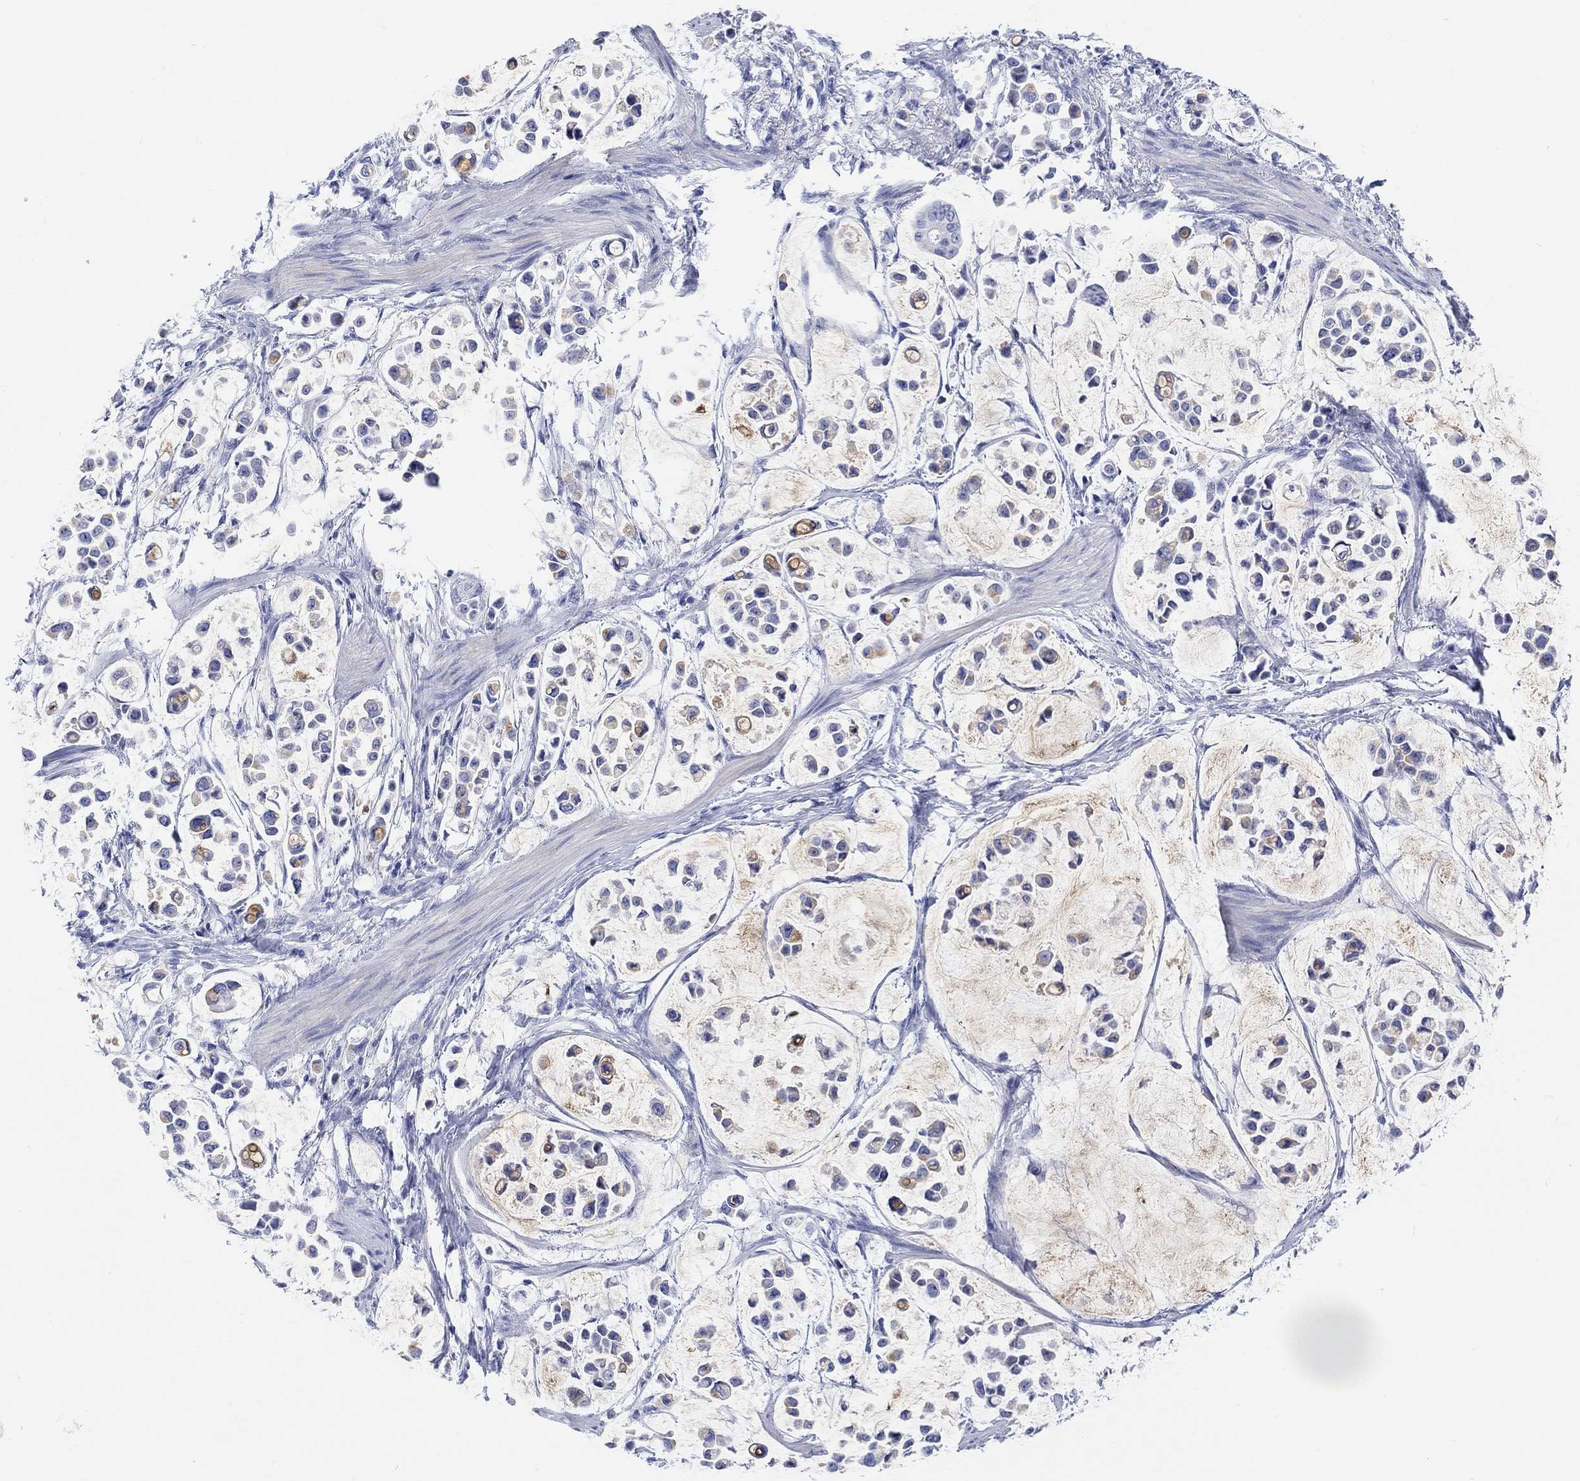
{"staining": {"intensity": "negative", "quantity": "none", "location": "none"}, "tissue": "stomach cancer", "cell_type": "Tumor cells", "image_type": "cancer", "snomed": [{"axis": "morphology", "description": "Adenocarcinoma, NOS"}, {"axis": "topography", "description": "Stomach"}], "caption": "Immunohistochemistry image of neoplastic tissue: stomach cancer (adenocarcinoma) stained with DAB (3,3'-diaminobenzidine) shows no significant protein positivity in tumor cells.", "gene": "XIRP2", "patient": {"sex": "male", "age": 82}}